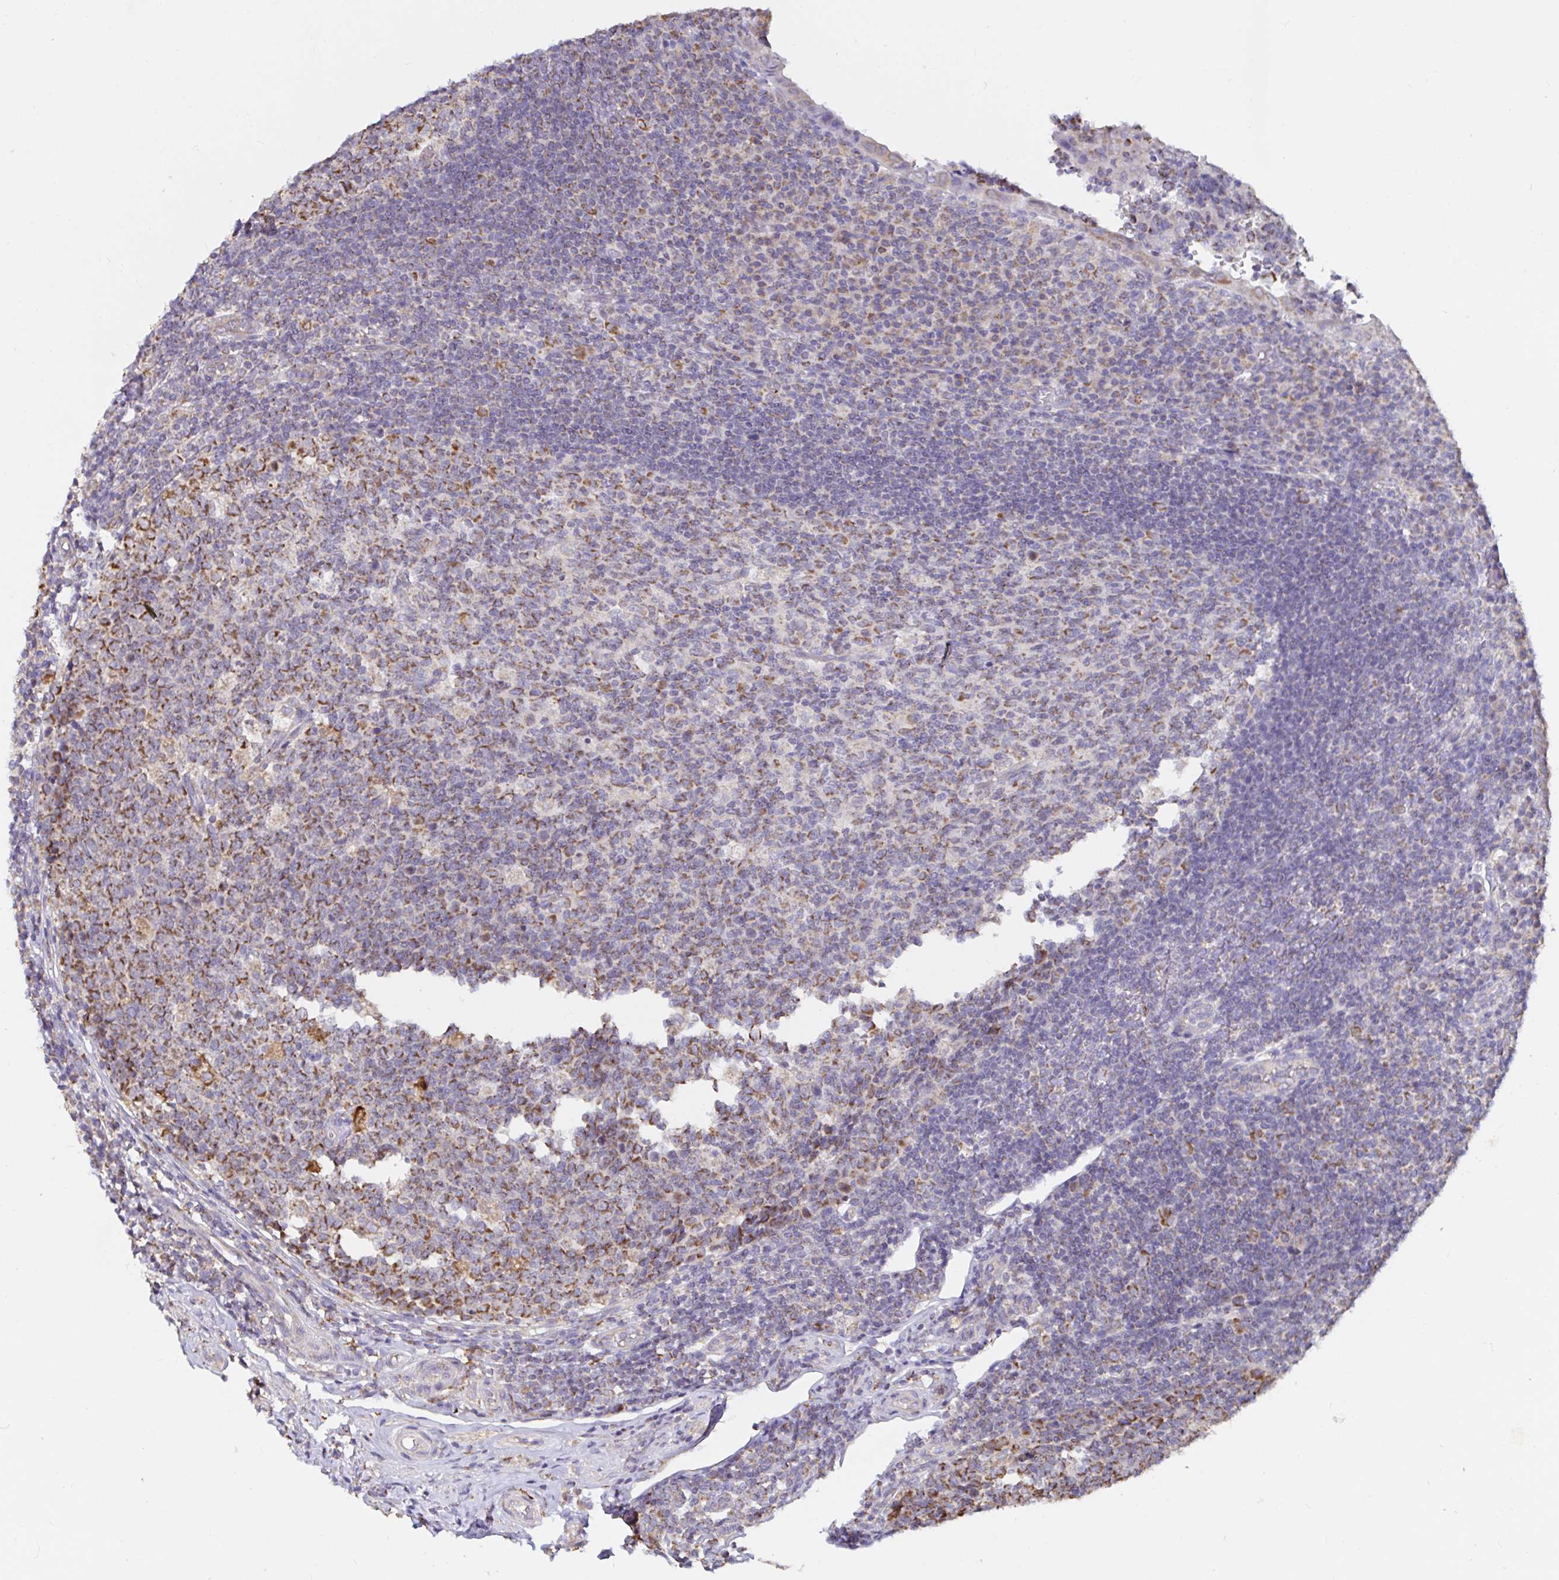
{"staining": {"intensity": "moderate", "quantity": ">75%", "location": "cytoplasmic/membranous"}, "tissue": "appendix", "cell_type": "Glandular cells", "image_type": "normal", "snomed": [{"axis": "morphology", "description": "Normal tissue, NOS"}, {"axis": "topography", "description": "Appendix"}], "caption": "Glandular cells reveal medium levels of moderate cytoplasmic/membranous staining in approximately >75% of cells in normal human appendix.", "gene": "MSR1", "patient": {"sex": "male", "age": 18}}